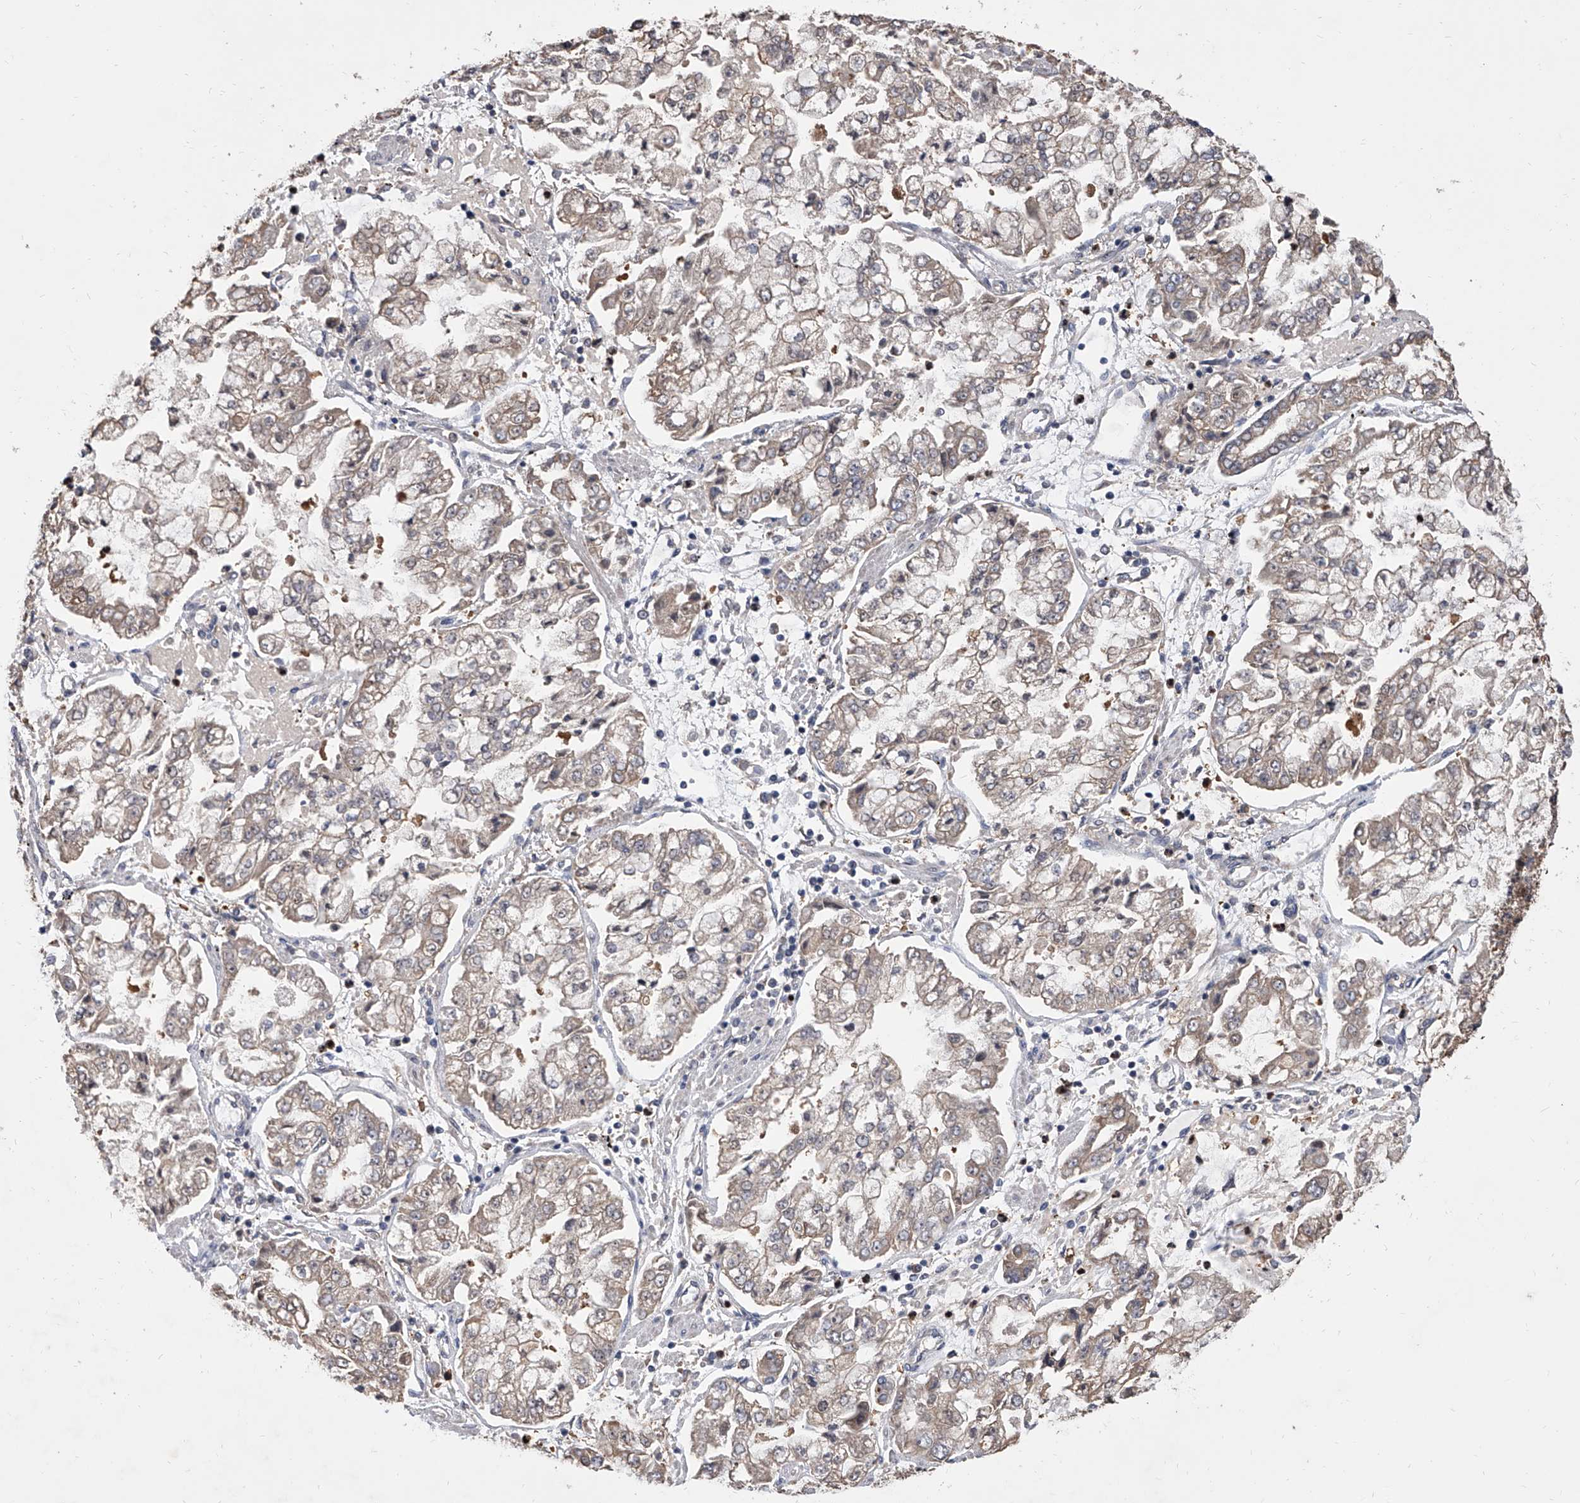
{"staining": {"intensity": "weak", "quantity": "25%-75%", "location": "cytoplasmic/membranous"}, "tissue": "stomach cancer", "cell_type": "Tumor cells", "image_type": "cancer", "snomed": [{"axis": "morphology", "description": "Adenocarcinoma, NOS"}, {"axis": "topography", "description": "Stomach"}], "caption": "Stomach cancer stained with immunohistochemistry (IHC) reveals weak cytoplasmic/membranous staining in about 25%-75% of tumor cells.", "gene": "BHLHE23", "patient": {"sex": "male", "age": 76}}